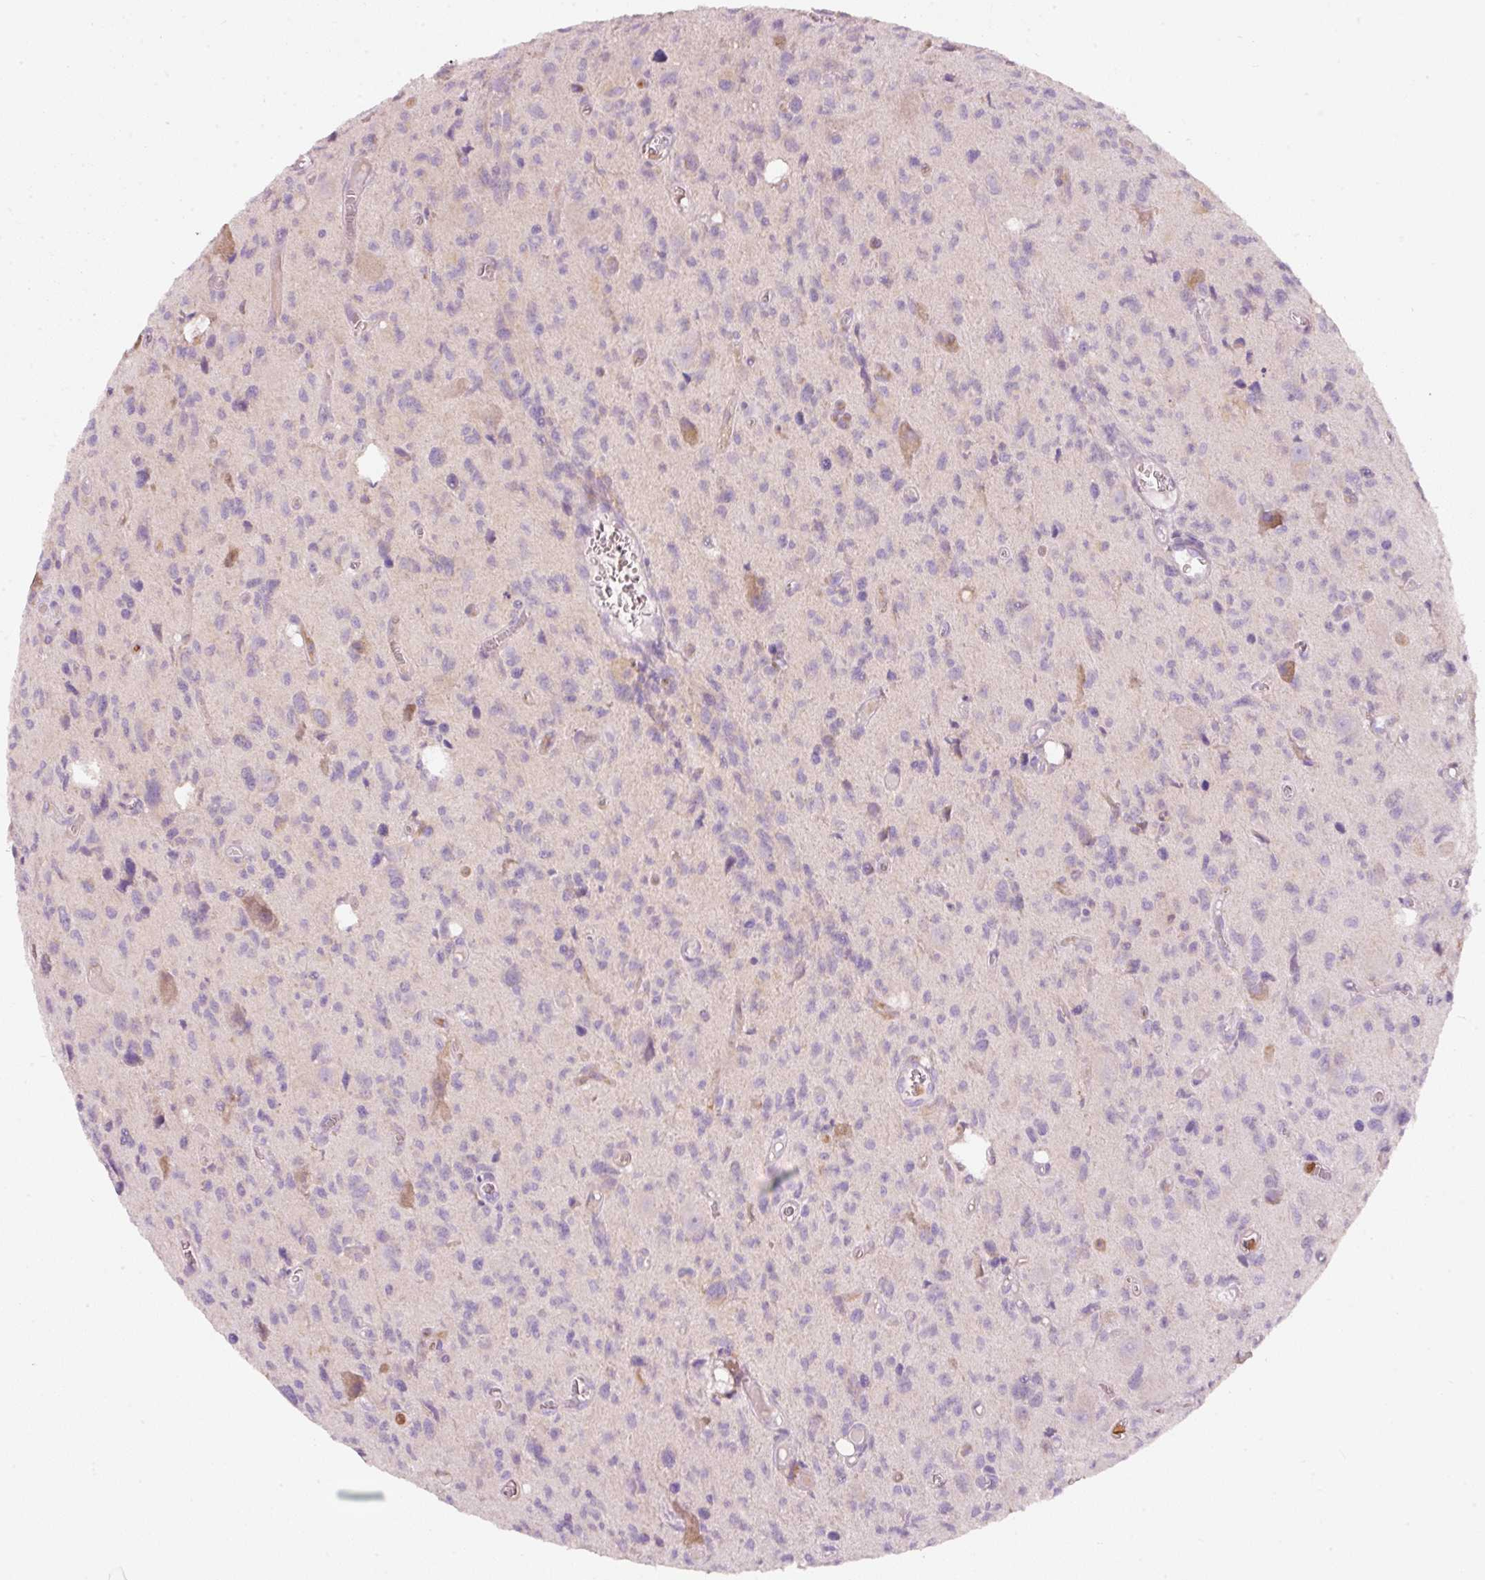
{"staining": {"intensity": "weak", "quantity": "<25%", "location": "cytoplasmic/membranous"}, "tissue": "glioma", "cell_type": "Tumor cells", "image_type": "cancer", "snomed": [{"axis": "morphology", "description": "Glioma, malignant, High grade"}, {"axis": "topography", "description": "Brain"}], "caption": "This is an IHC photomicrograph of human malignant glioma (high-grade). There is no positivity in tumor cells.", "gene": "IQGAP2", "patient": {"sex": "male", "age": 76}}